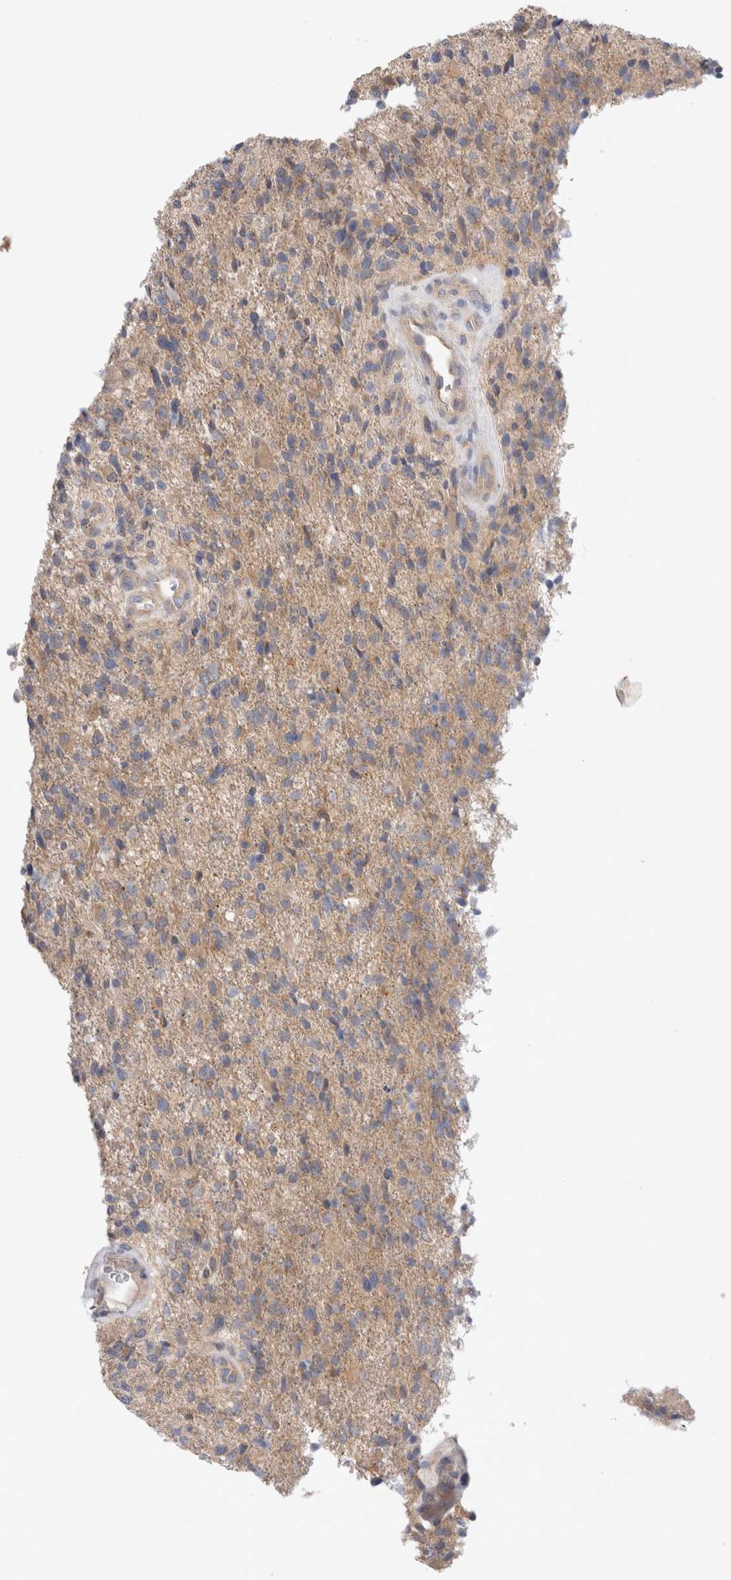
{"staining": {"intensity": "weak", "quantity": "<25%", "location": "cytoplasmic/membranous"}, "tissue": "glioma", "cell_type": "Tumor cells", "image_type": "cancer", "snomed": [{"axis": "morphology", "description": "Glioma, malignant, High grade"}, {"axis": "topography", "description": "Brain"}], "caption": "Tumor cells are negative for protein expression in human glioma.", "gene": "IFT74", "patient": {"sex": "male", "age": 72}}